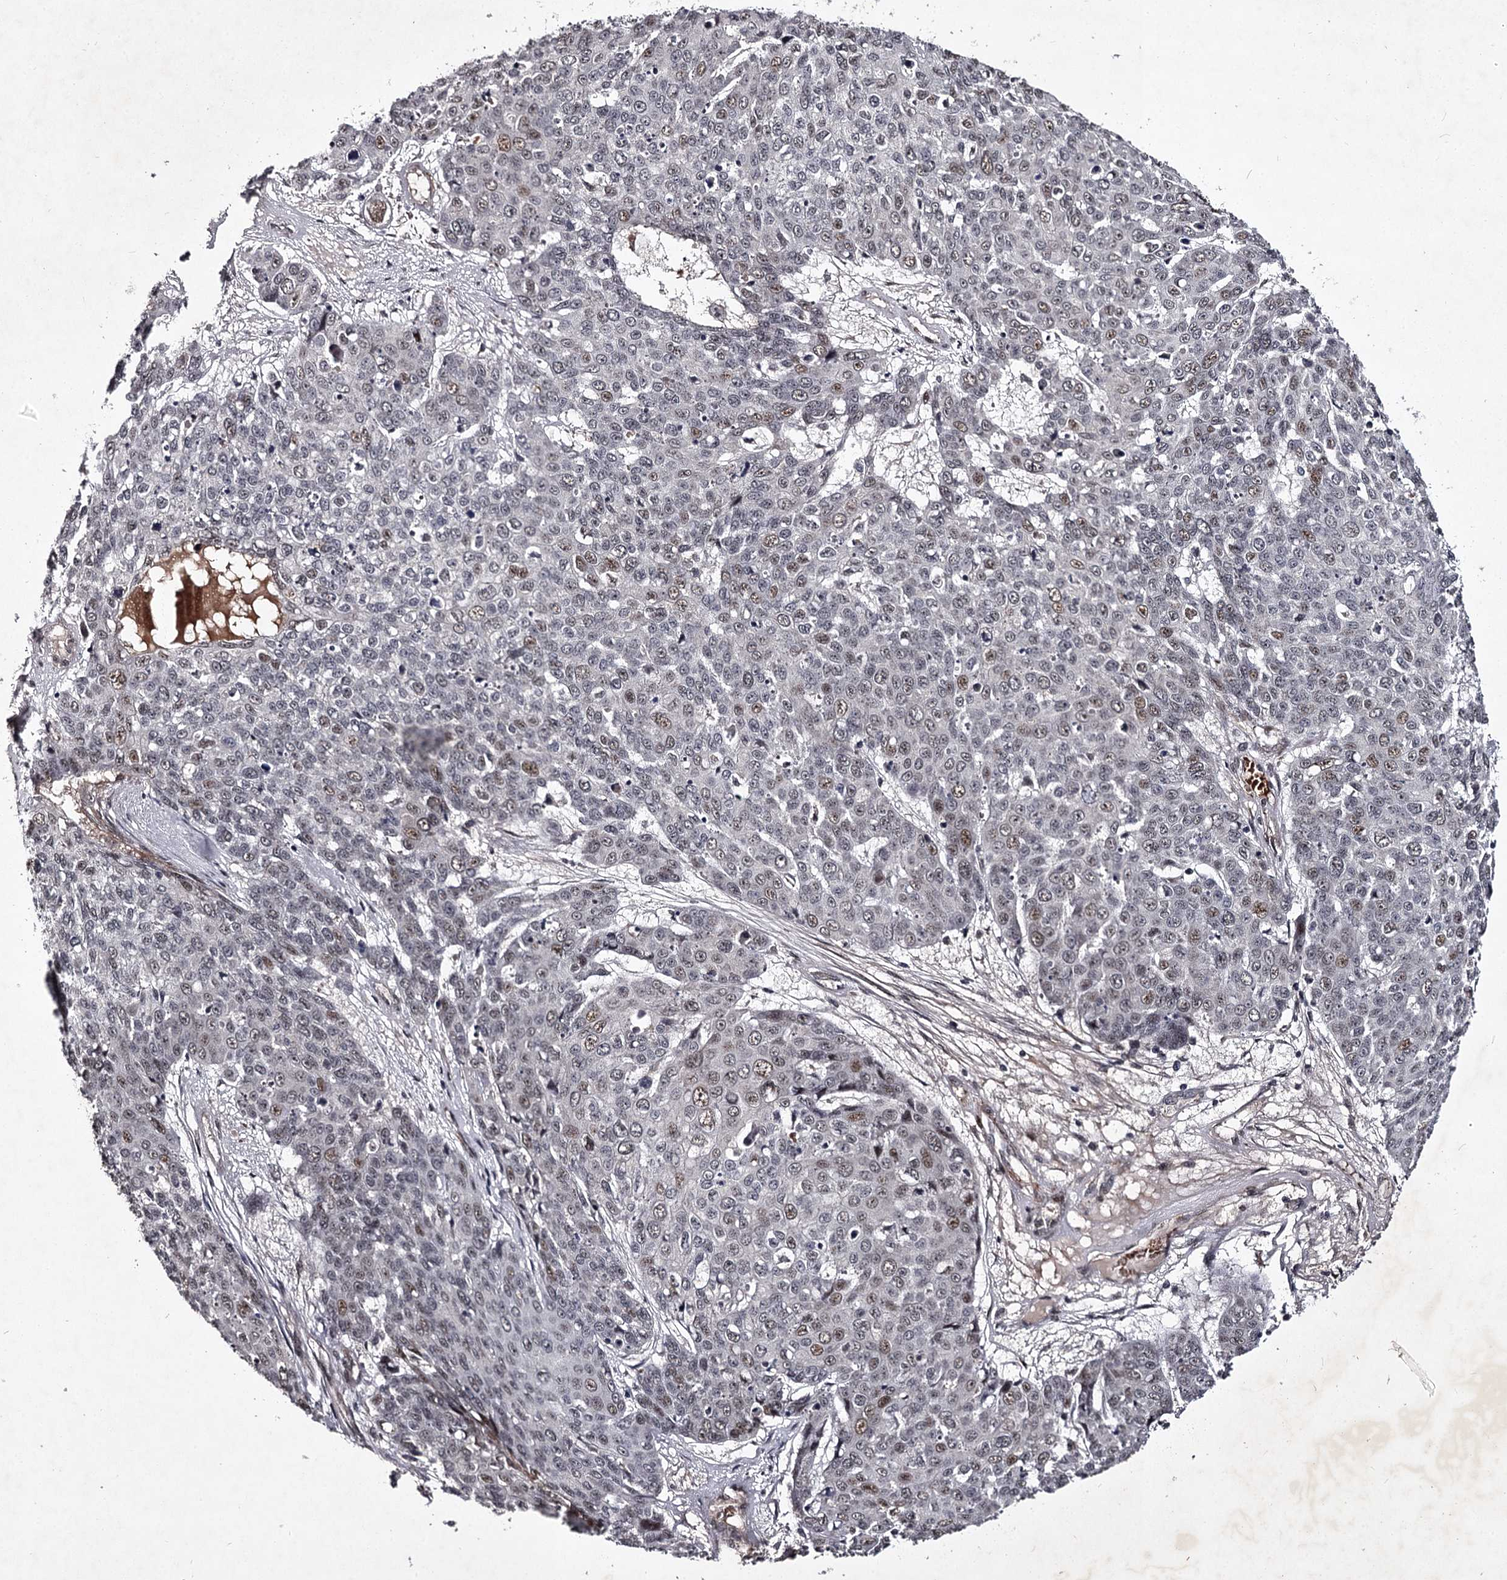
{"staining": {"intensity": "moderate", "quantity": "<25%", "location": "nuclear"}, "tissue": "skin cancer", "cell_type": "Tumor cells", "image_type": "cancer", "snomed": [{"axis": "morphology", "description": "Squamous cell carcinoma, NOS"}, {"axis": "topography", "description": "Skin"}], "caption": "A brown stain shows moderate nuclear staining of a protein in human squamous cell carcinoma (skin) tumor cells. The protein is stained brown, and the nuclei are stained in blue (DAB (3,3'-diaminobenzidine) IHC with brightfield microscopy, high magnification).", "gene": "RNF44", "patient": {"sex": "male", "age": 71}}